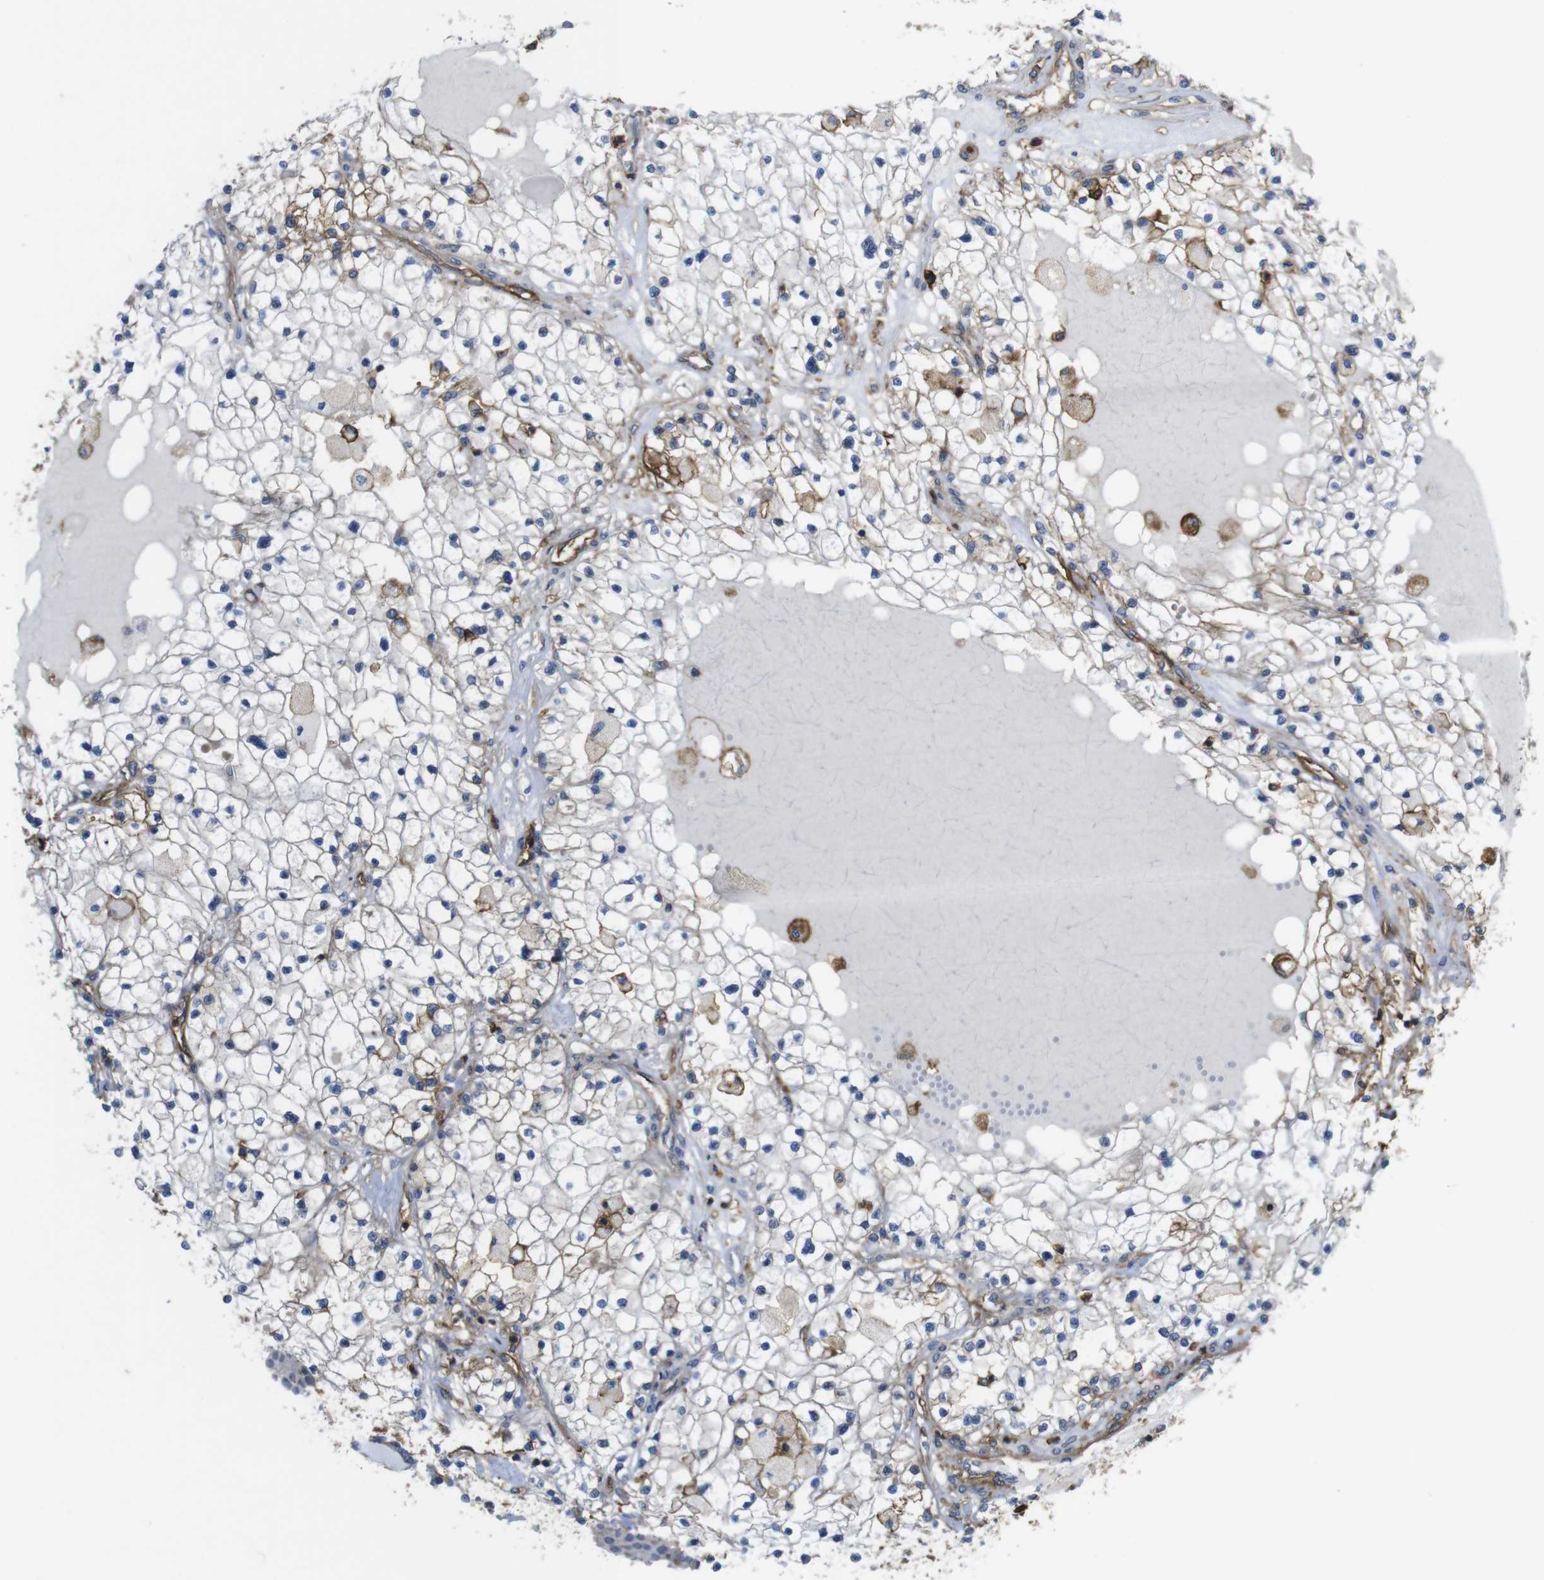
{"staining": {"intensity": "negative", "quantity": "none", "location": "none"}, "tissue": "renal cancer", "cell_type": "Tumor cells", "image_type": "cancer", "snomed": [{"axis": "morphology", "description": "Adenocarcinoma, NOS"}, {"axis": "topography", "description": "Kidney"}], "caption": "An image of adenocarcinoma (renal) stained for a protein displays no brown staining in tumor cells.", "gene": "CCR6", "patient": {"sex": "male", "age": 68}}